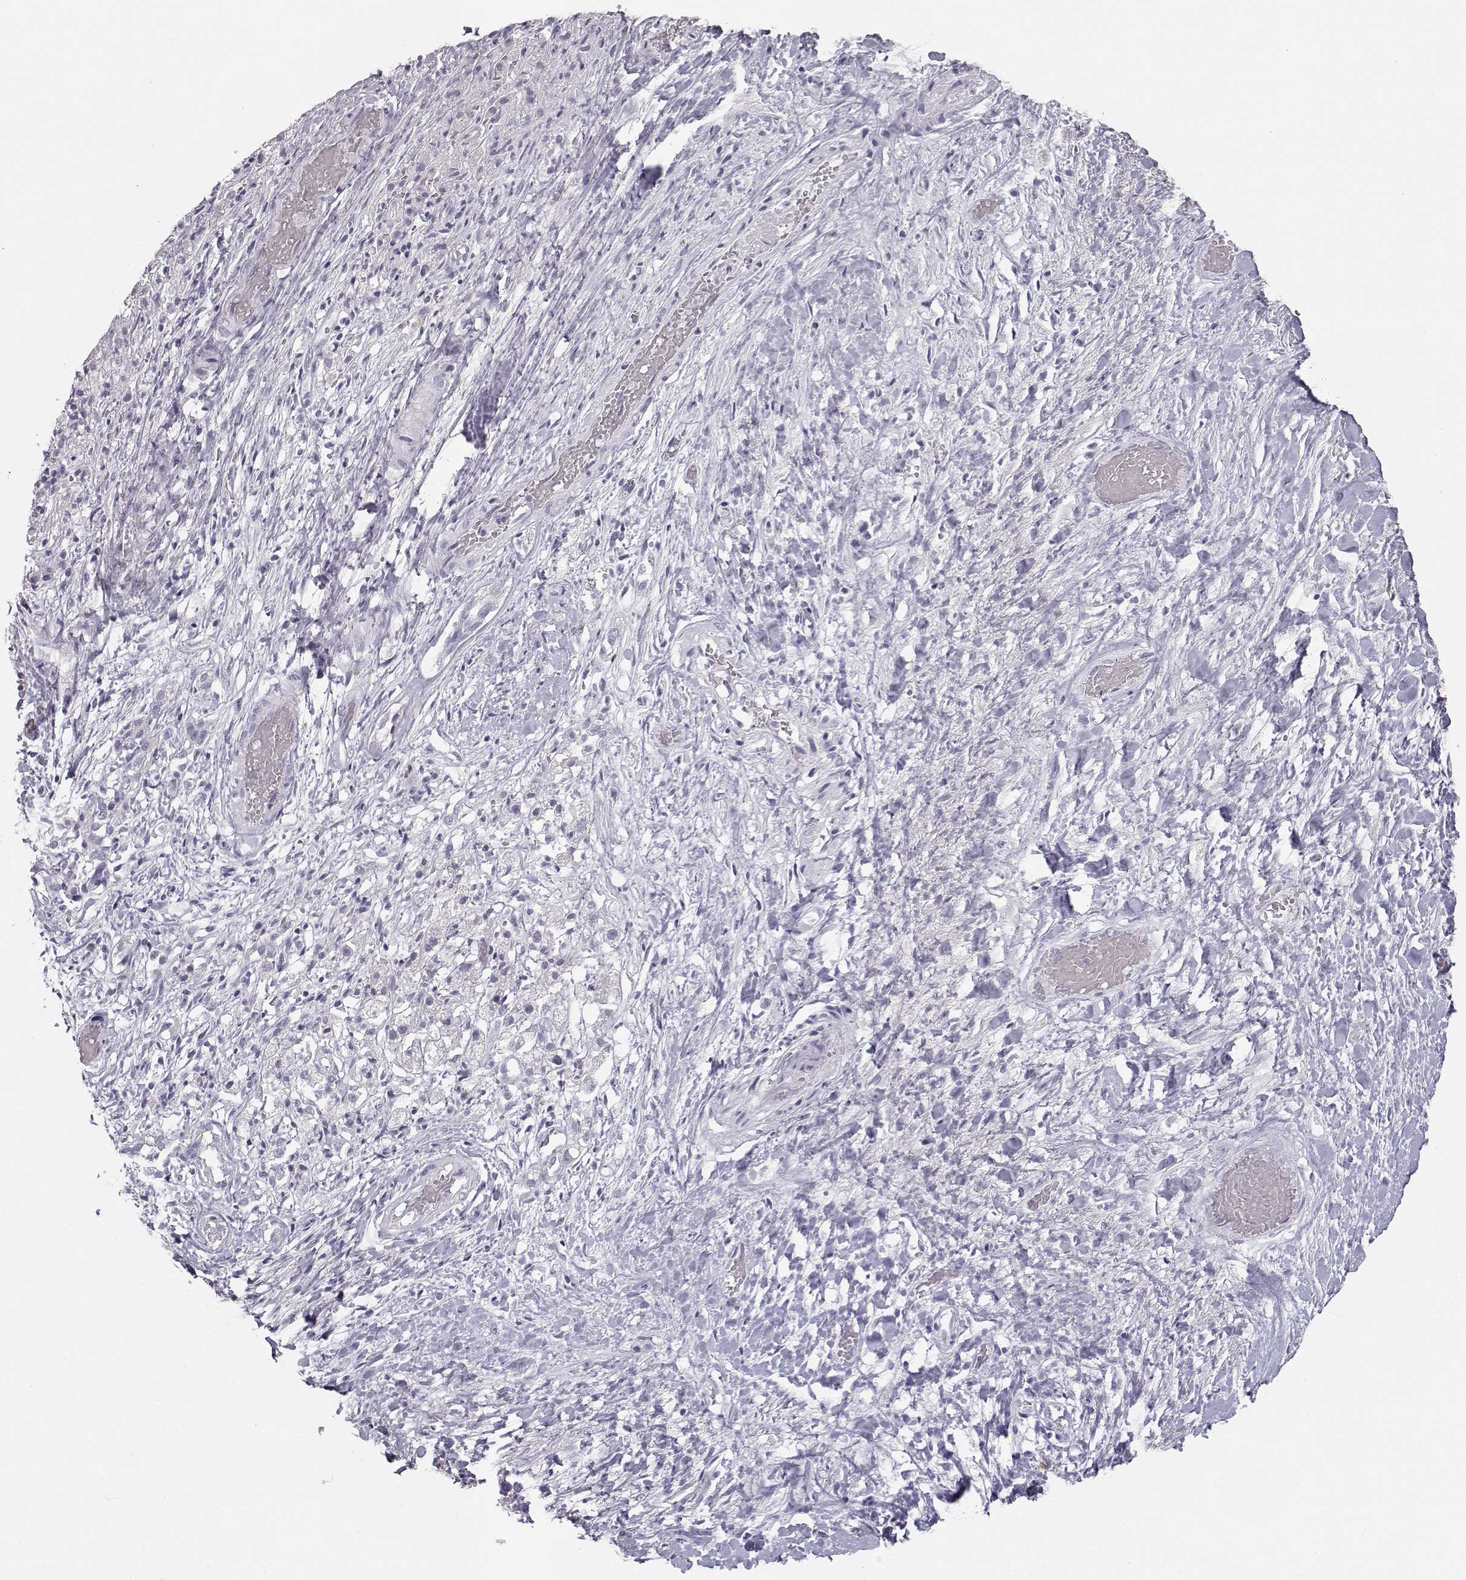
{"staining": {"intensity": "negative", "quantity": "none", "location": "none"}, "tissue": "liver cancer", "cell_type": "Tumor cells", "image_type": "cancer", "snomed": [{"axis": "morphology", "description": "Cholangiocarcinoma"}, {"axis": "topography", "description": "Liver"}], "caption": "High magnification brightfield microscopy of liver cholangiocarcinoma stained with DAB (brown) and counterstained with hematoxylin (blue): tumor cells show no significant expression.", "gene": "MYCBPAP", "patient": {"sex": "female", "age": 52}}